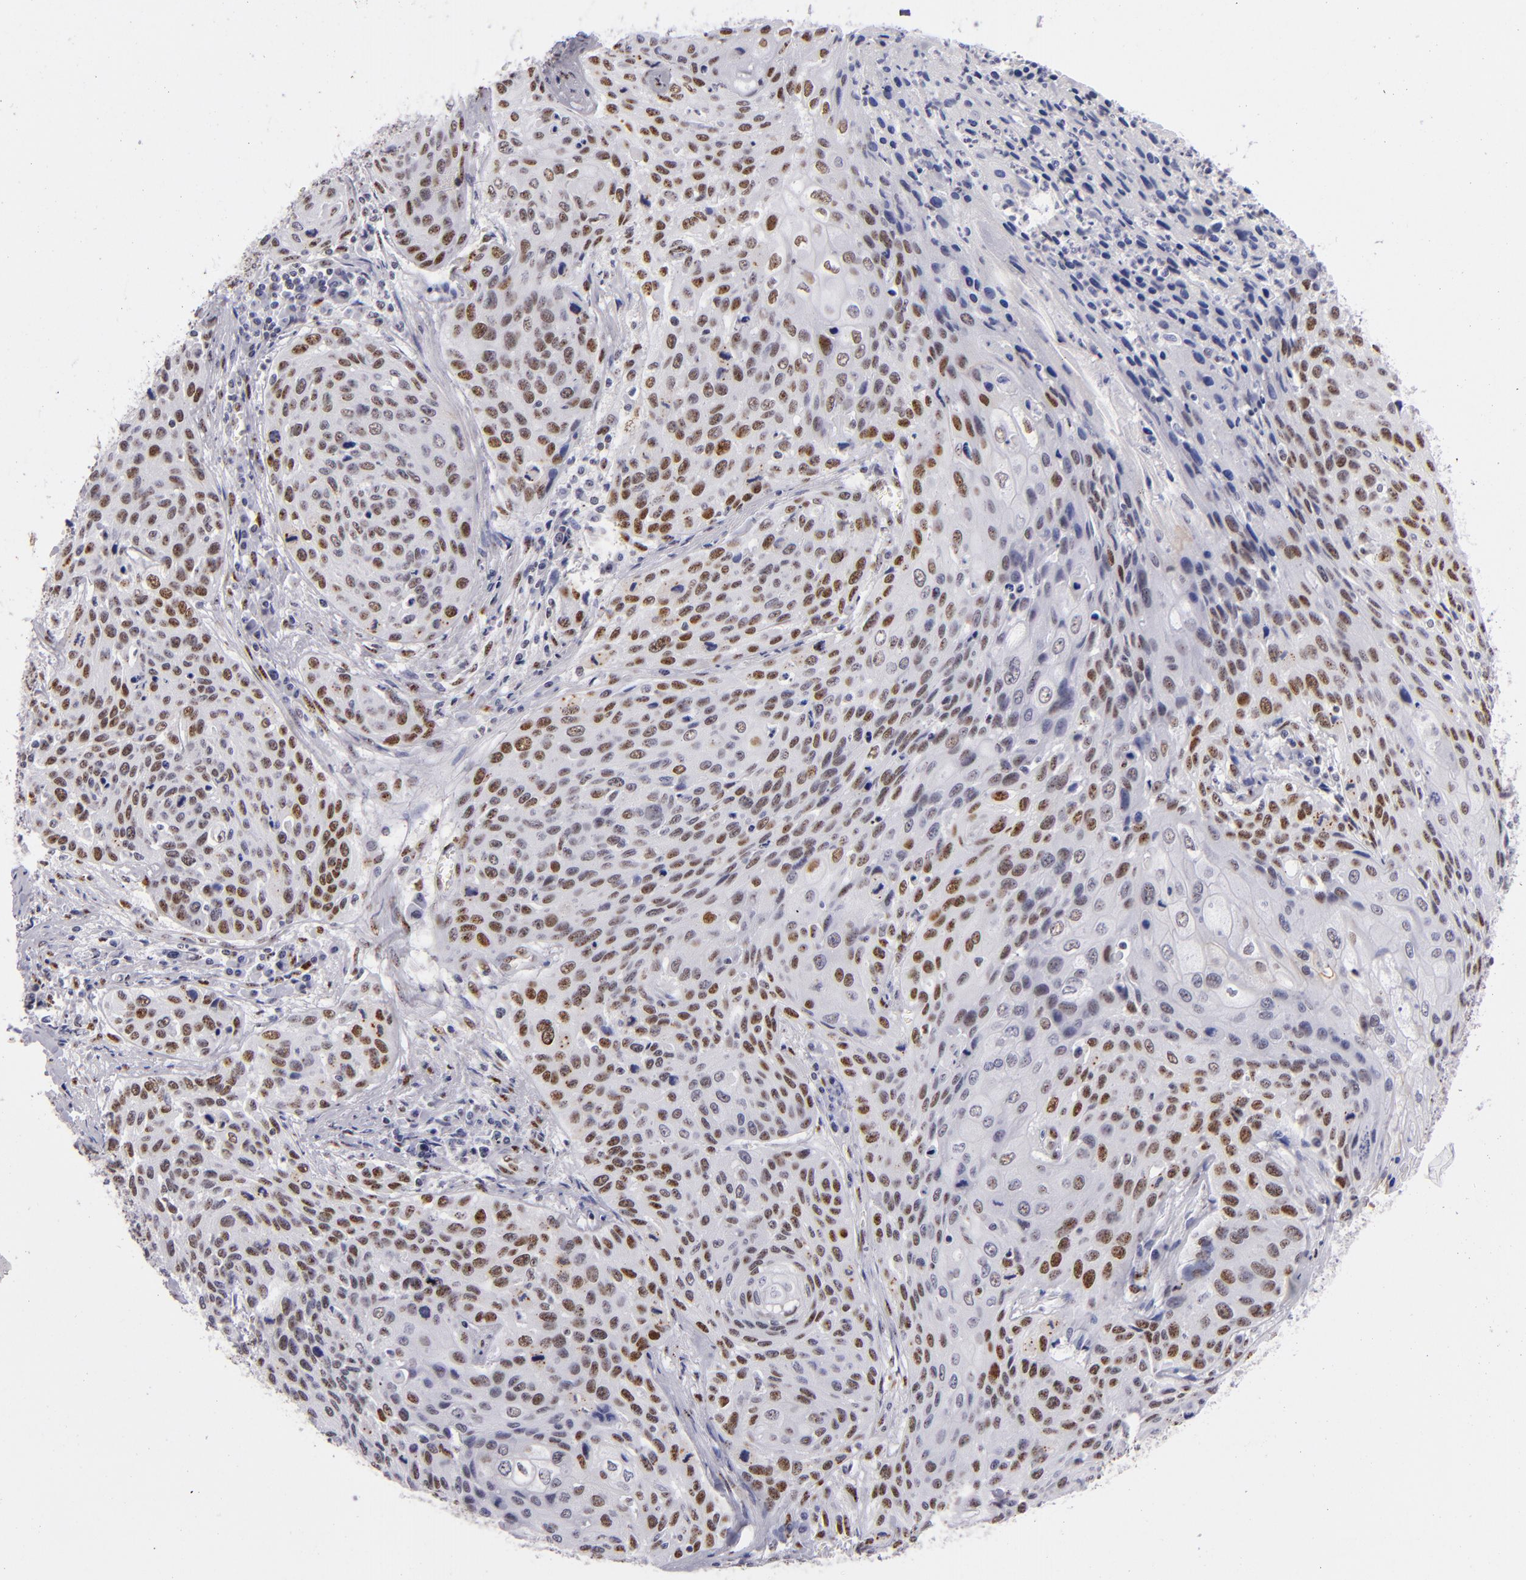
{"staining": {"intensity": "moderate", "quantity": "25%-75%", "location": "nuclear"}, "tissue": "cervical cancer", "cell_type": "Tumor cells", "image_type": "cancer", "snomed": [{"axis": "morphology", "description": "Squamous cell carcinoma, NOS"}, {"axis": "topography", "description": "Cervix"}], "caption": "Immunohistochemistry micrograph of neoplastic tissue: cervical cancer (squamous cell carcinoma) stained using immunohistochemistry (IHC) reveals medium levels of moderate protein expression localized specifically in the nuclear of tumor cells, appearing as a nuclear brown color.", "gene": "TOP3A", "patient": {"sex": "female", "age": 32}}